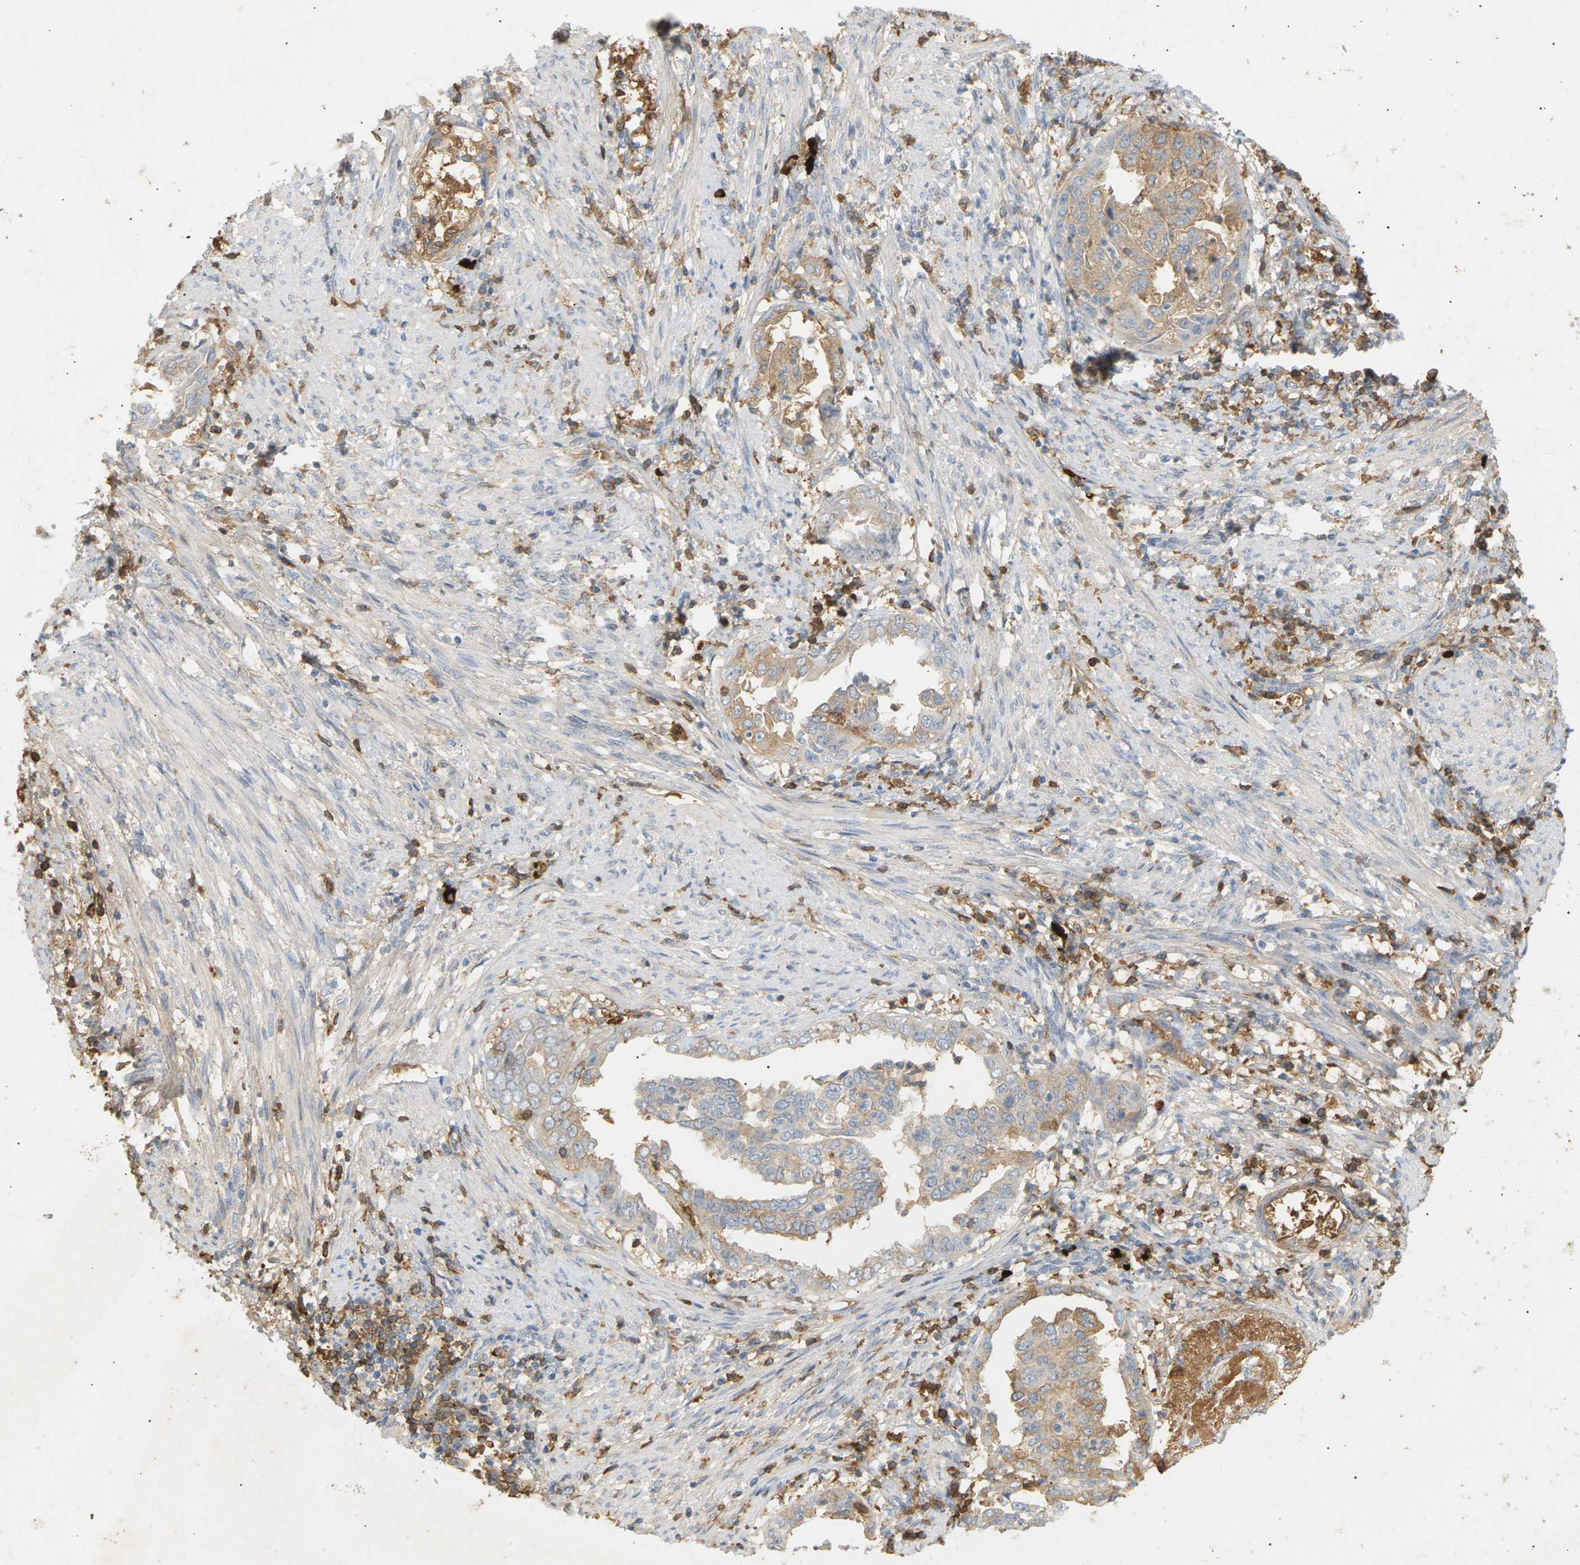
{"staining": {"intensity": "weak", "quantity": "<25%", "location": "cytoplasmic/membranous"}, "tissue": "endometrial cancer", "cell_type": "Tumor cells", "image_type": "cancer", "snomed": [{"axis": "morphology", "description": "Adenocarcinoma, NOS"}, {"axis": "topography", "description": "Endometrium"}], "caption": "Adenocarcinoma (endometrial) stained for a protein using IHC exhibits no expression tumor cells.", "gene": "IGLC3", "patient": {"sex": "female", "age": 85}}